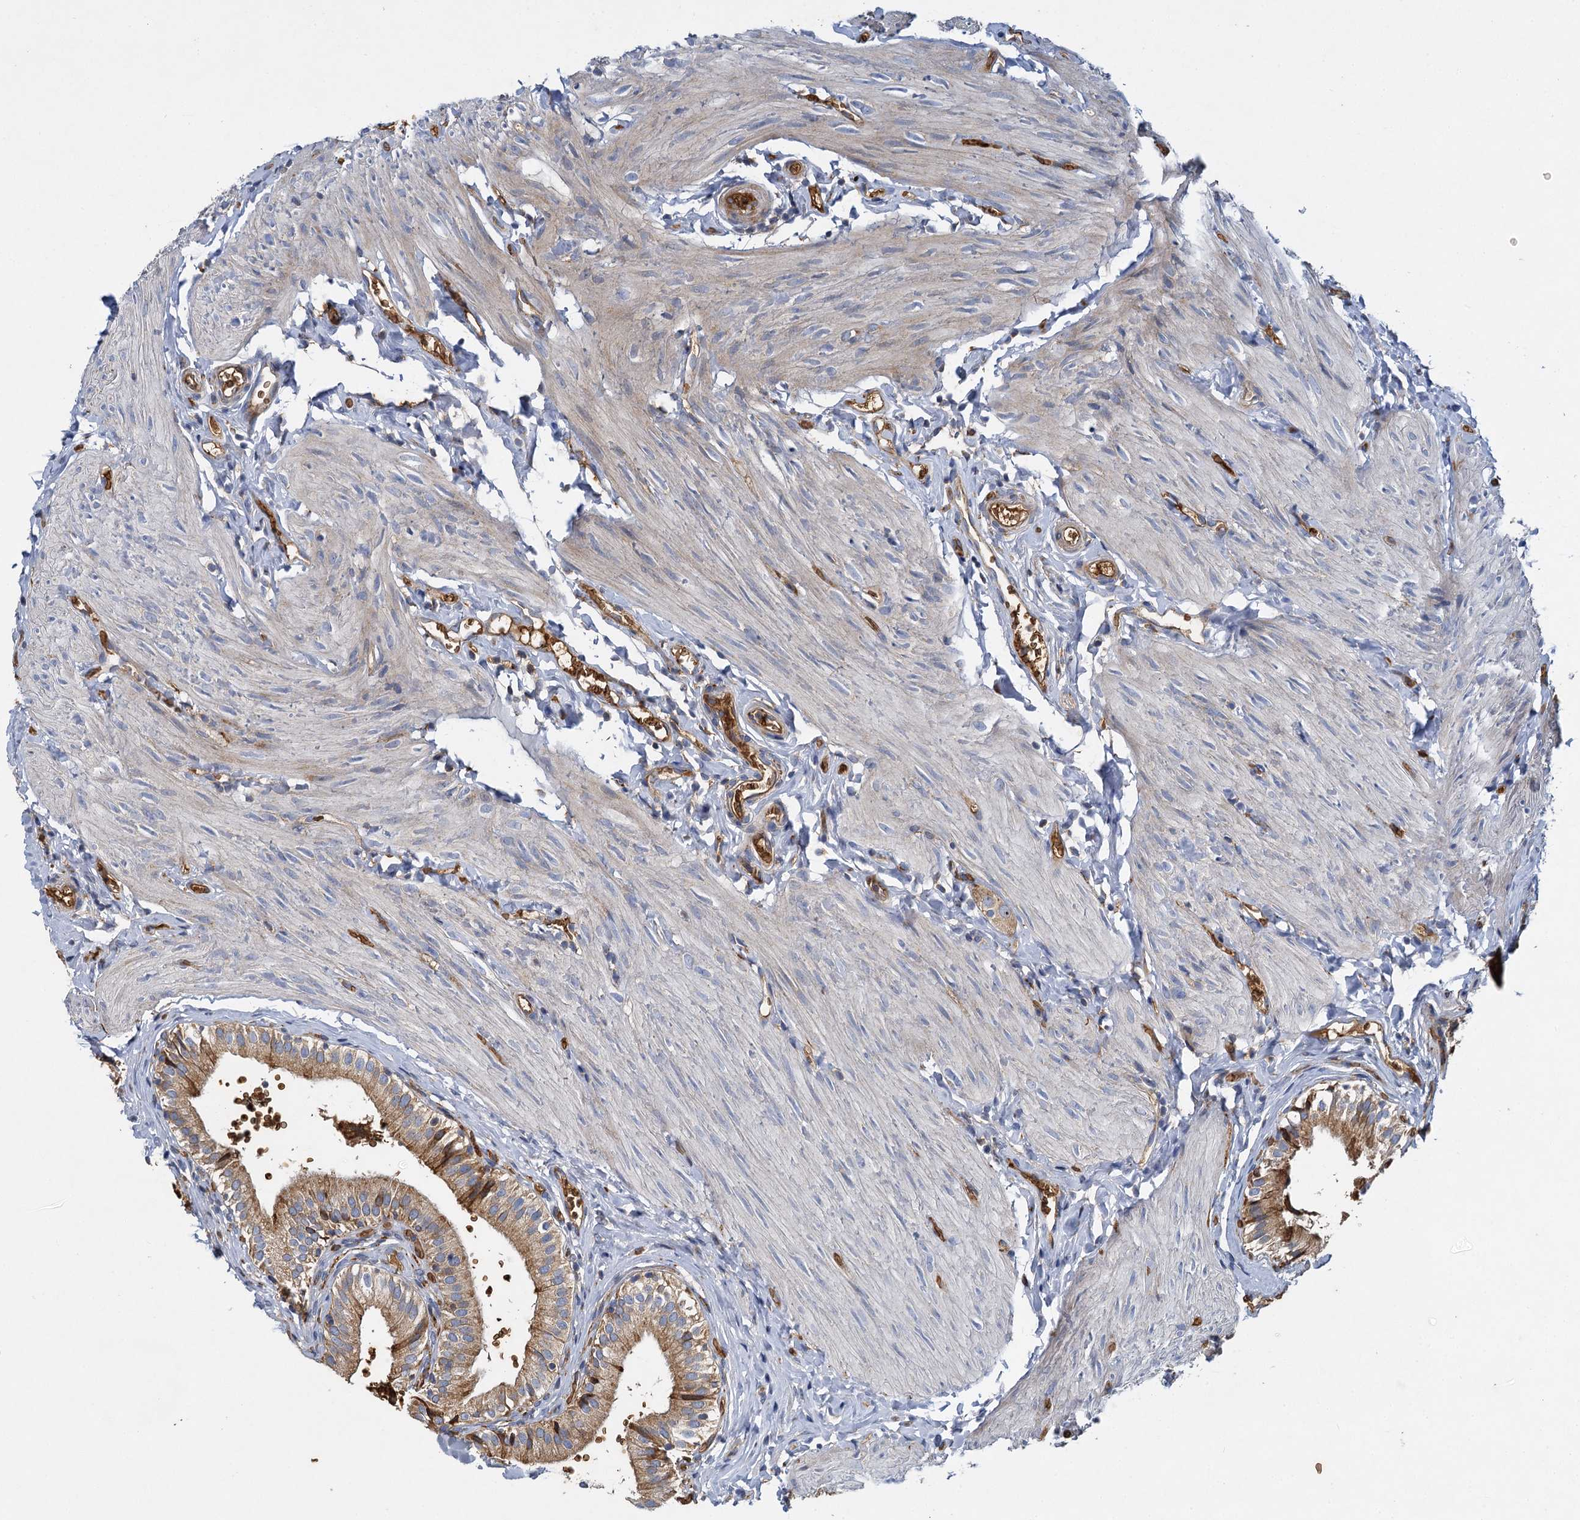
{"staining": {"intensity": "moderate", "quantity": ">75%", "location": "cytoplasmic/membranous"}, "tissue": "gallbladder", "cell_type": "Glandular cells", "image_type": "normal", "snomed": [{"axis": "morphology", "description": "Normal tissue, NOS"}, {"axis": "topography", "description": "Gallbladder"}], "caption": "Benign gallbladder exhibits moderate cytoplasmic/membranous positivity in approximately >75% of glandular cells Using DAB (brown) and hematoxylin (blue) stains, captured at high magnification using brightfield microscopy..", "gene": "BCS1L", "patient": {"sex": "female", "age": 47}}